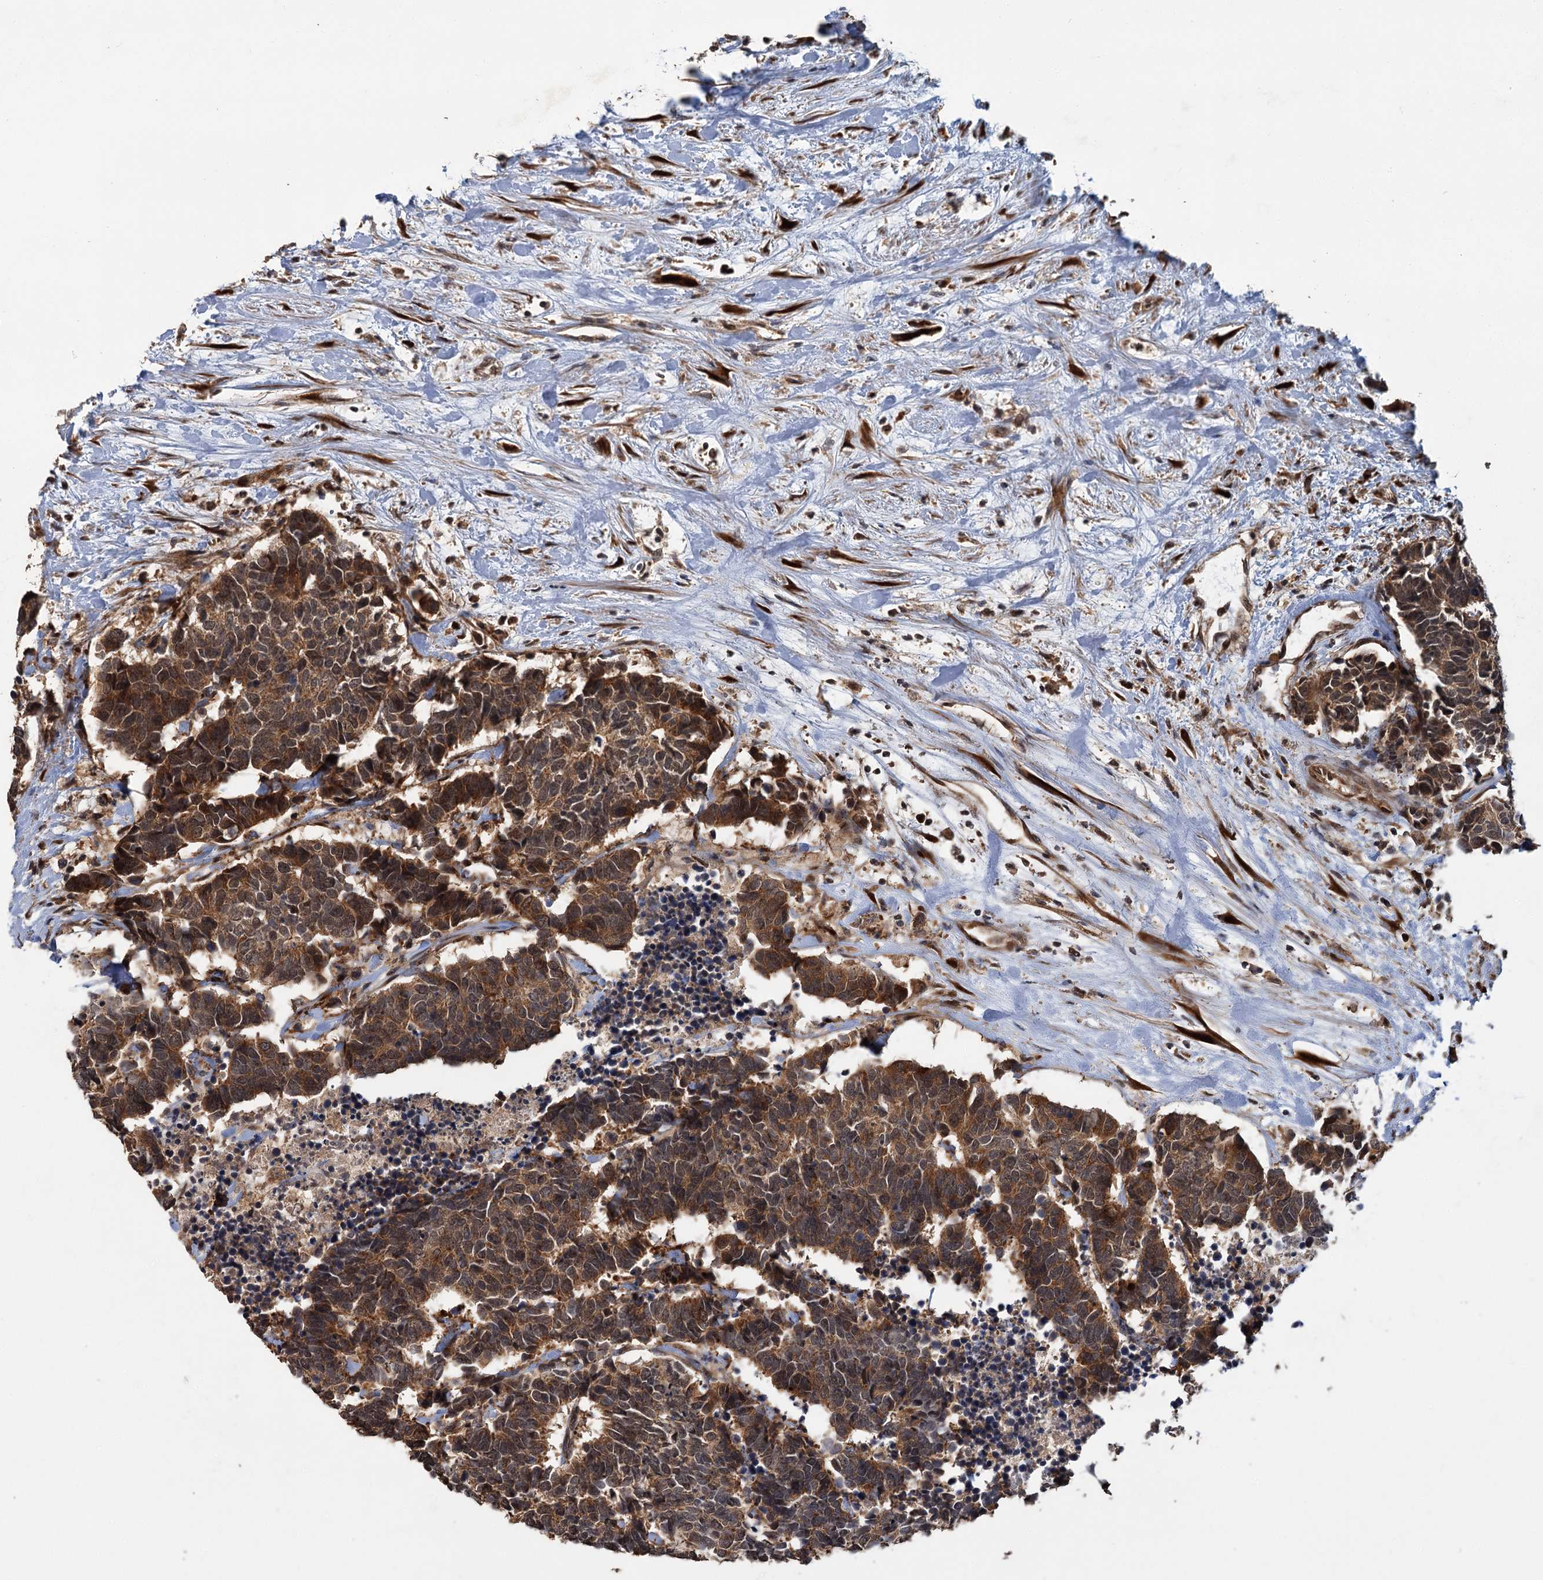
{"staining": {"intensity": "strong", "quantity": ">75%", "location": "cytoplasmic/membranous,nuclear"}, "tissue": "carcinoid", "cell_type": "Tumor cells", "image_type": "cancer", "snomed": [{"axis": "morphology", "description": "Carcinoma, NOS"}, {"axis": "morphology", "description": "Carcinoid, malignant, NOS"}, {"axis": "topography", "description": "Urinary bladder"}], "caption": "Brown immunohistochemical staining in human carcinoma demonstrates strong cytoplasmic/membranous and nuclear staining in approximately >75% of tumor cells.", "gene": "KANSL2", "patient": {"sex": "male", "age": 57}}